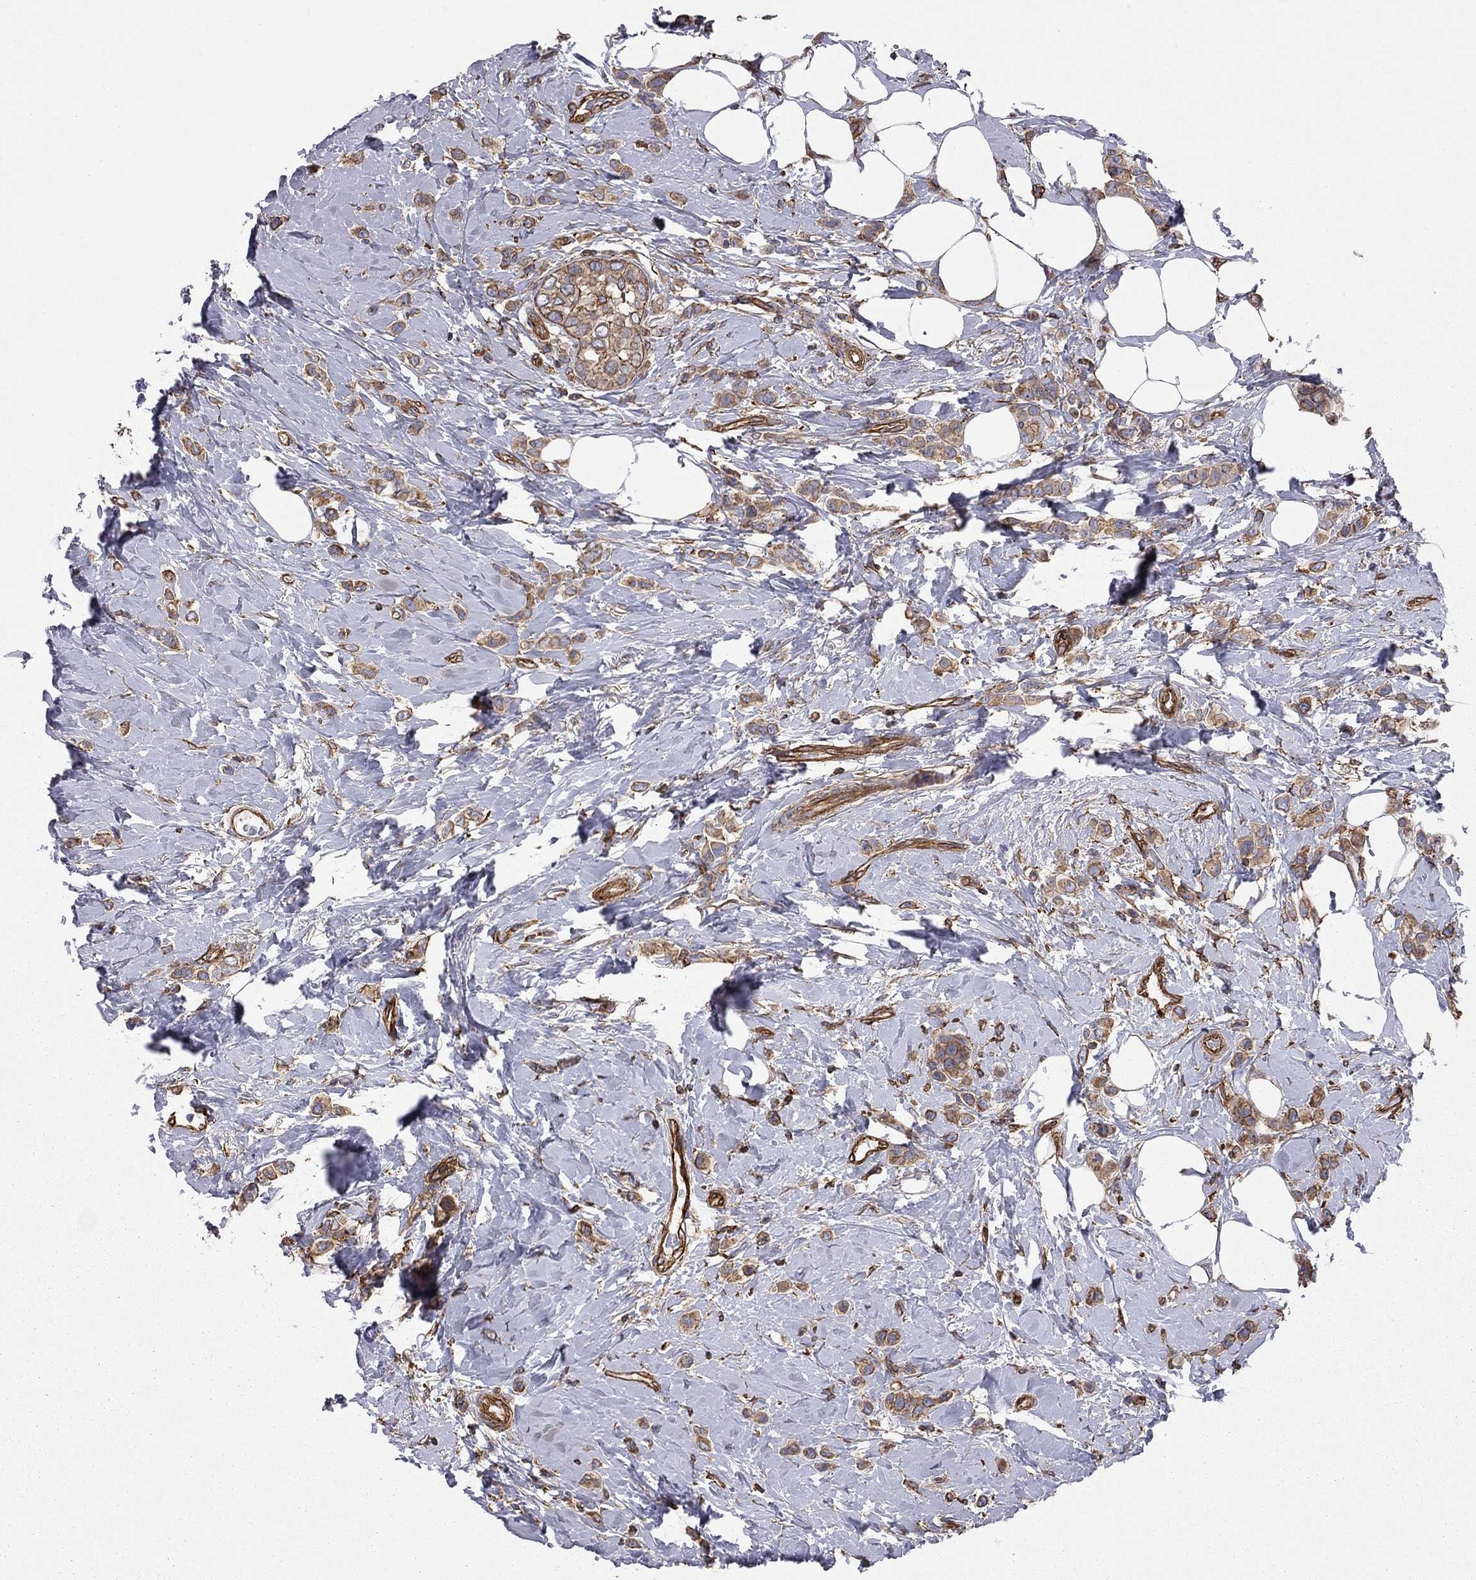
{"staining": {"intensity": "strong", "quantity": ">75%", "location": "cytoplasmic/membranous"}, "tissue": "breast cancer", "cell_type": "Tumor cells", "image_type": "cancer", "snomed": [{"axis": "morphology", "description": "Lobular carcinoma"}, {"axis": "topography", "description": "Breast"}], "caption": "Immunohistochemistry of human breast cancer (lobular carcinoma) exhibits high levels of strong cytoplasmic/membranous staining in approximately >75% of tumor cells.", "gene": "BICDL2", "patient": {"sex": "female", "age": 66}}